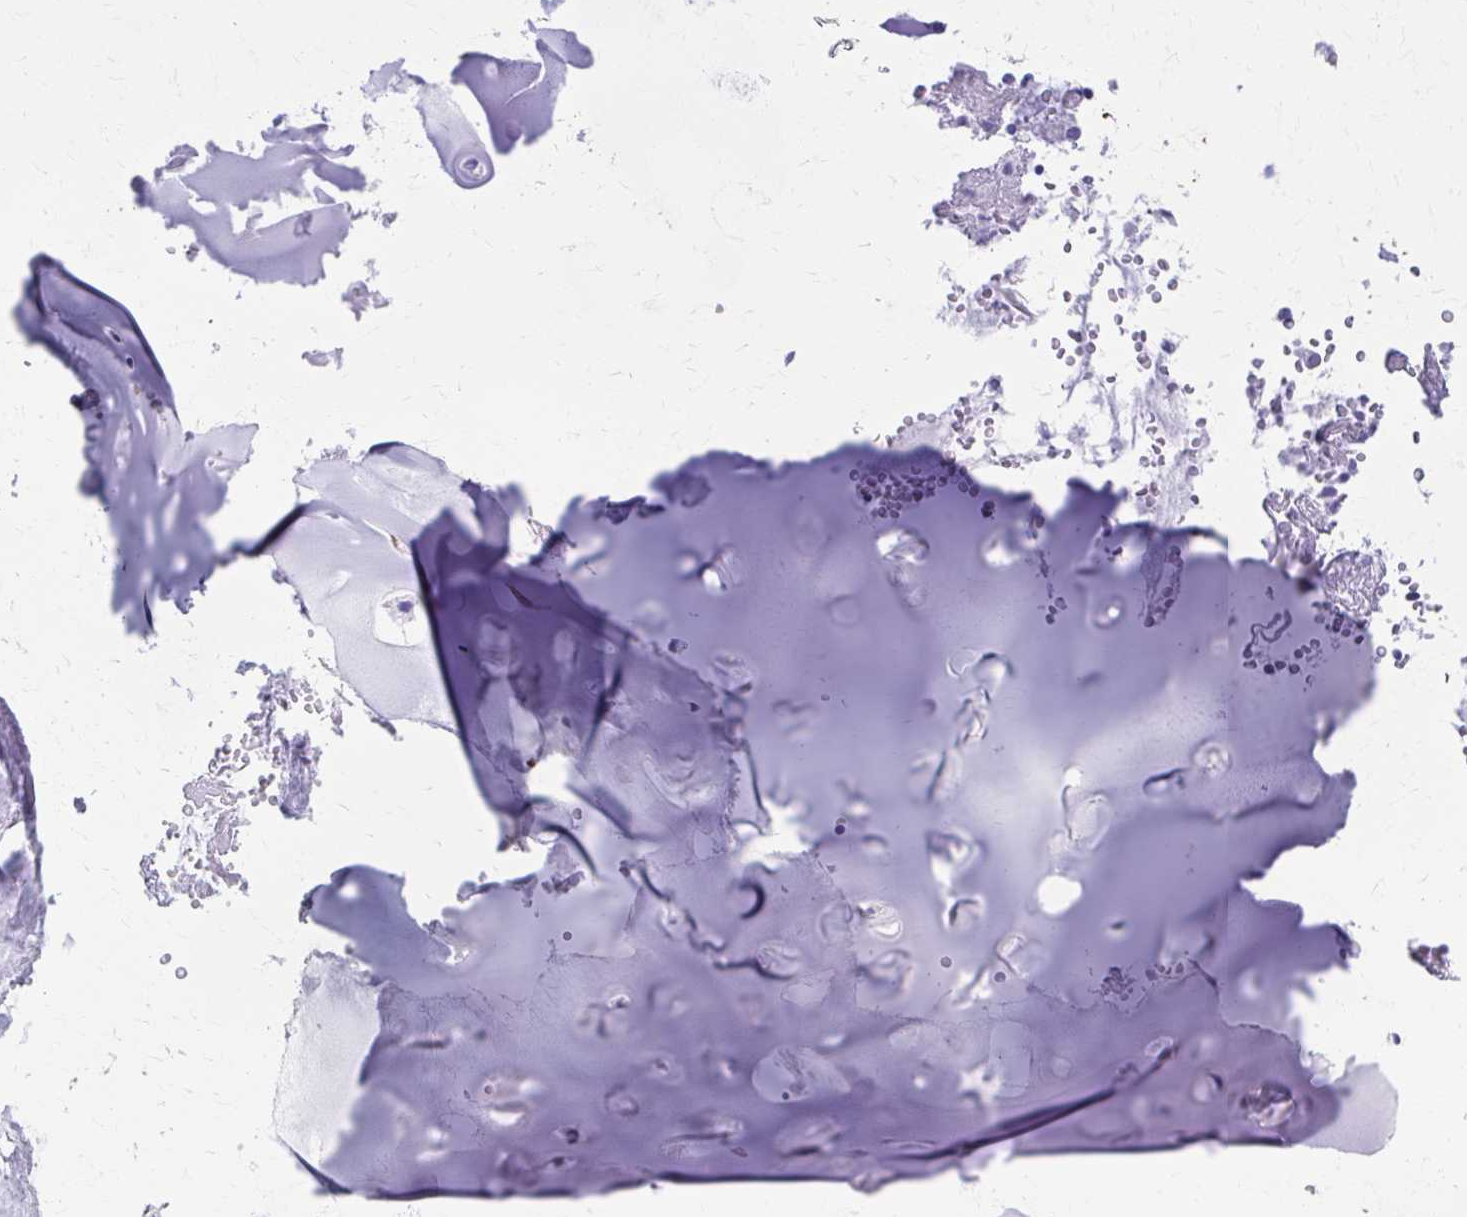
{"staining": {"intensity": "negative", "quantity": "none", "location": "none"}, "tissue": "soft tissue", "cell_type": "Chondrocytes", "image_type": "normal", "snomed": [{"axis": "morphology", "description": "Normal tissue, NOS"}, {"axis": "topography", "description": "Cartilage tissue"}, {"axis": "topography", "description": "Nasopharynx"}, {"axis": "topography", "description": "Thyroid gland"}], "caption": "Human soft tissue stained for a protein using immunohistochemistry (IHC) displays no positivity in chondrocytes.", "gene": "GFAP", "patient": {"sex": "male", "age": 63}}